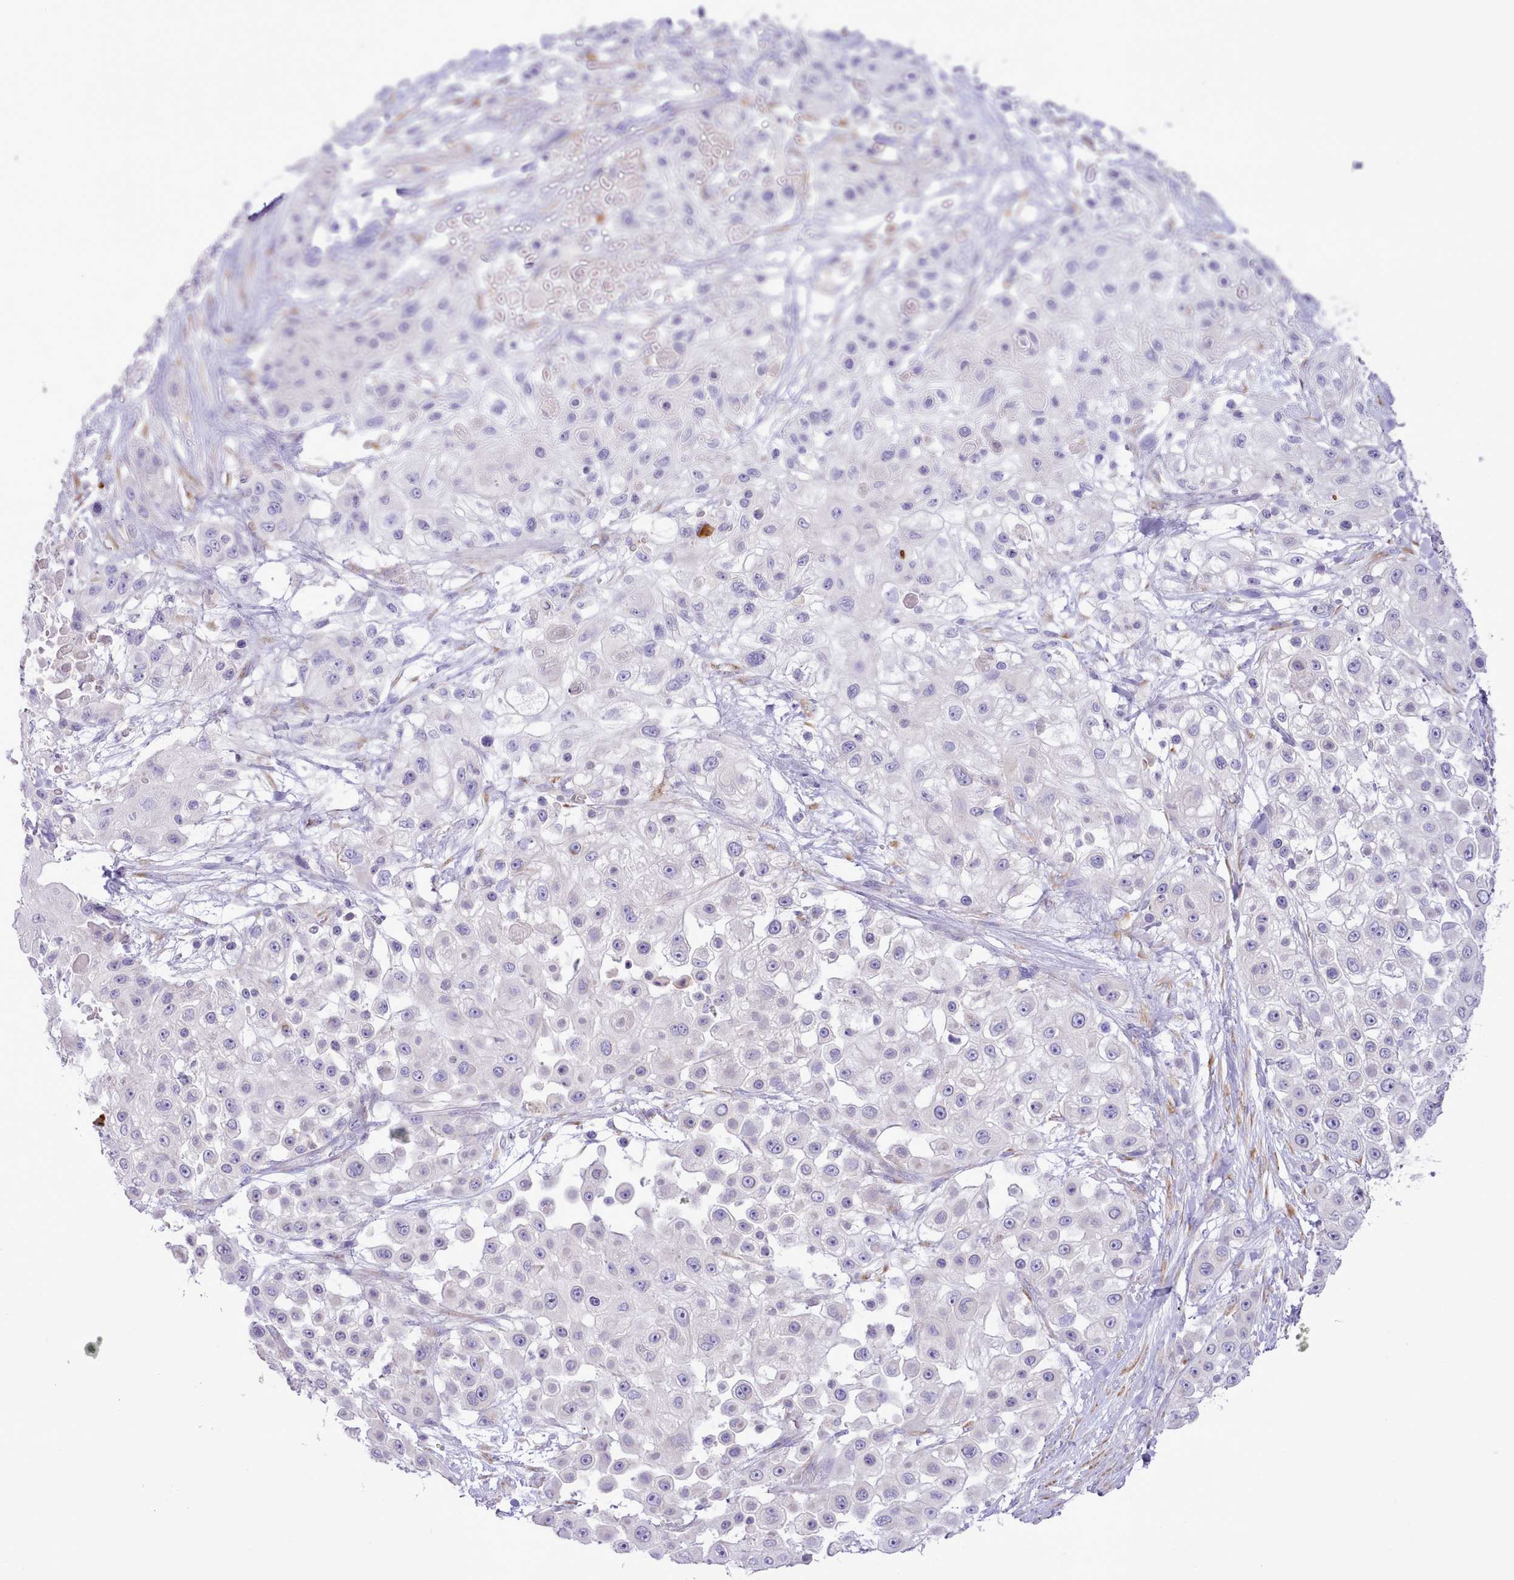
{"staining": {"intensity": "negative", "quantity": "none", "location": "none"}, "tissue": "skin cancer", "cell_type": "Tumor cells", "image_type": "cancer", "snomed": [{"axis": "morphology", "description": "Squamous cell carcinoma, NOS"}, {"axis": "topography", "description": "Skin"}], "caption": "Tumor cells show no significant protein positivity in skin cancer.", "gene": "CCL1", "patient": {"sex": "male", "age": 67}}